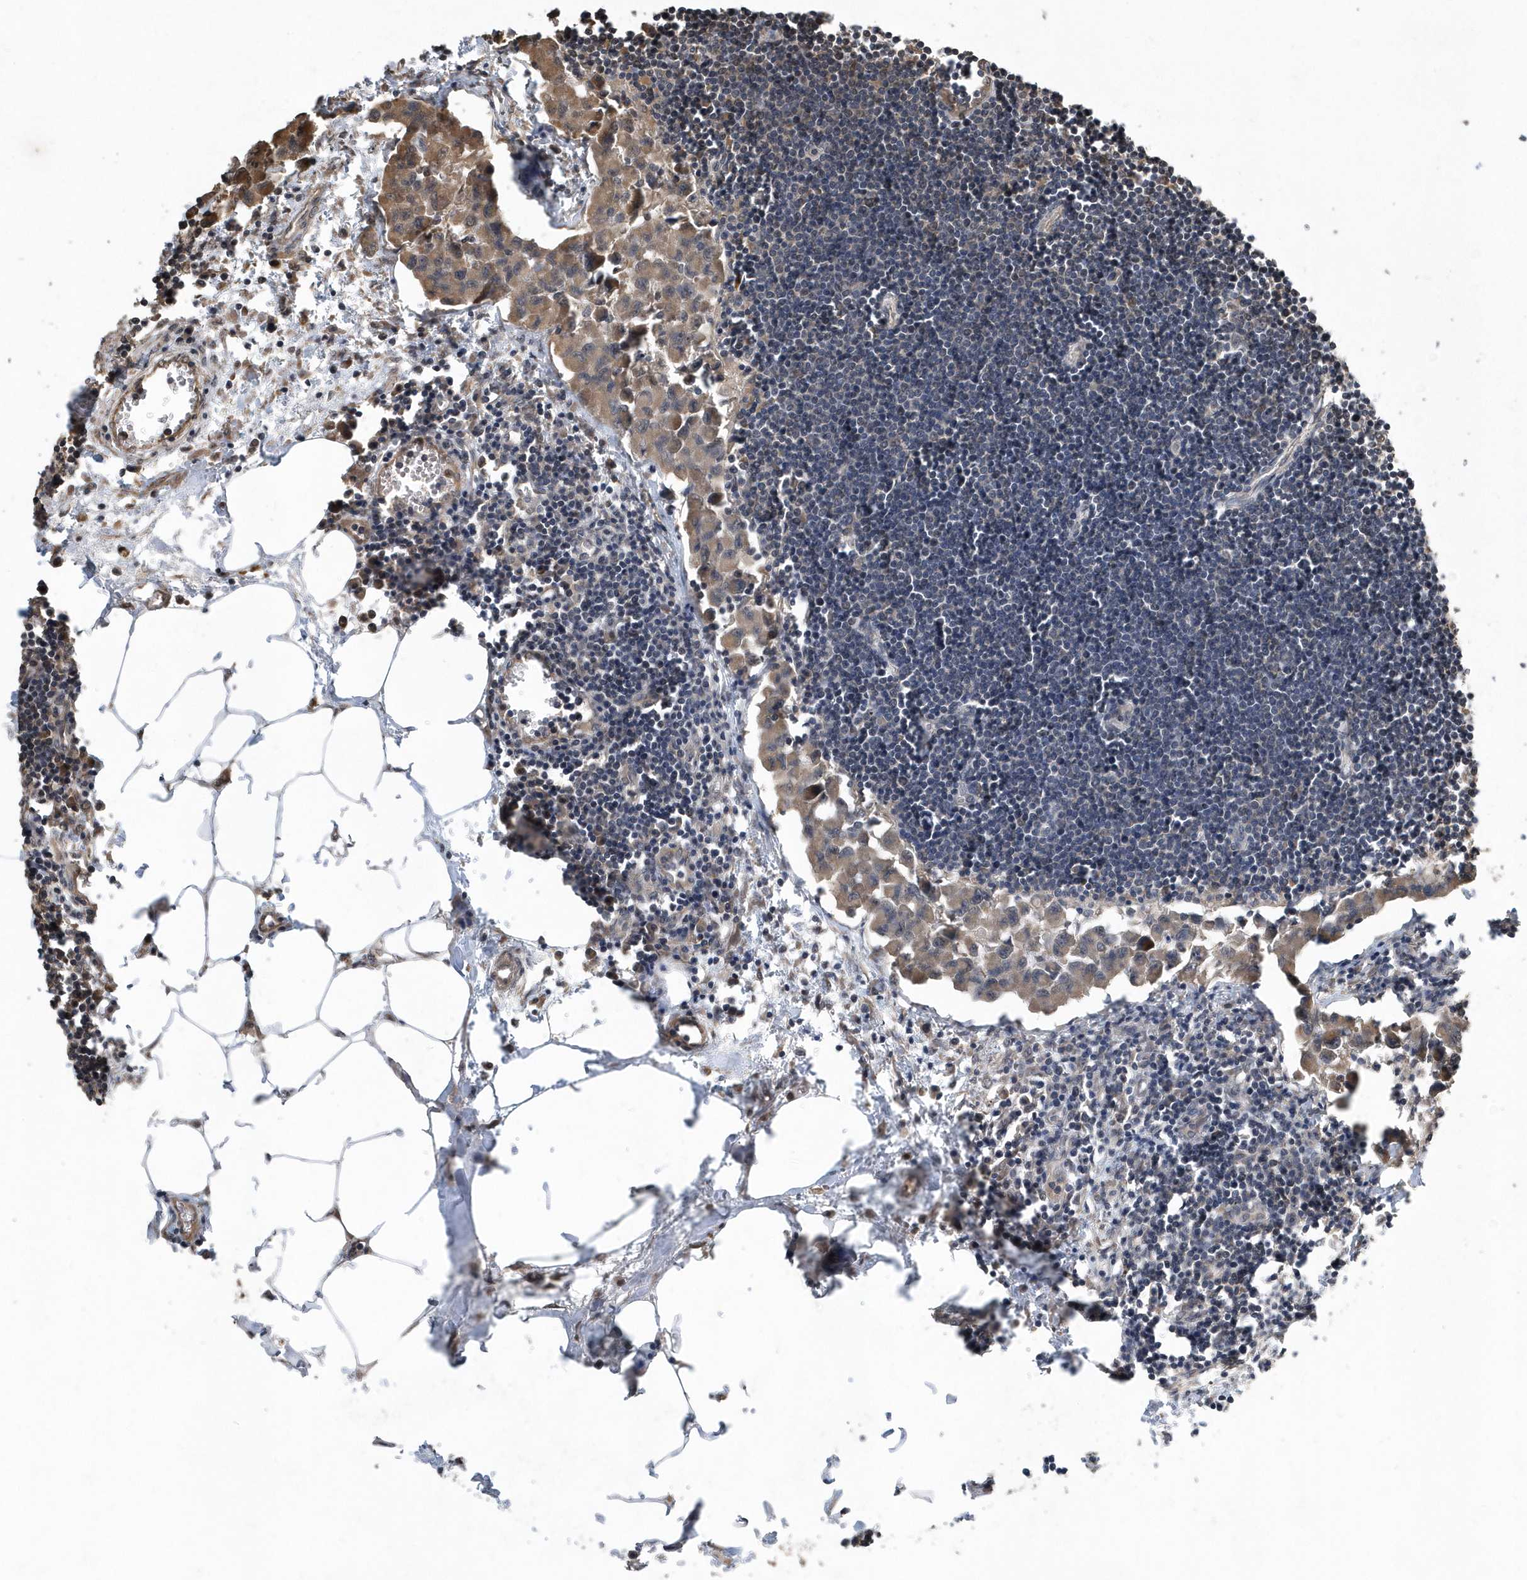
{"staining": {"intensity": "weak", "quantity": "25%-75%", "location": "cytoplasmic/membranous,nuclear"}, "tissue": "lymph node", "cell_type": "Germinal center cells", "image_type": "normal", "snomed": [{"axis": "morphology", "description": "Normal tissue, NOS"}, {"axis": "morphology", "description": "Malignant melanoma, Metastatic site"}, {"axis": "topography", "description": "Lymph node"}], "caption": "This micrograph shows immunohistochemistry staining of benign human lymph node, with low weak cytoplasmic/membranous,nuclear positivity in about 25%-75% of germinal center cells.", "gene": "WASHC5", "patient": {"sex": "male", "age": 41}}